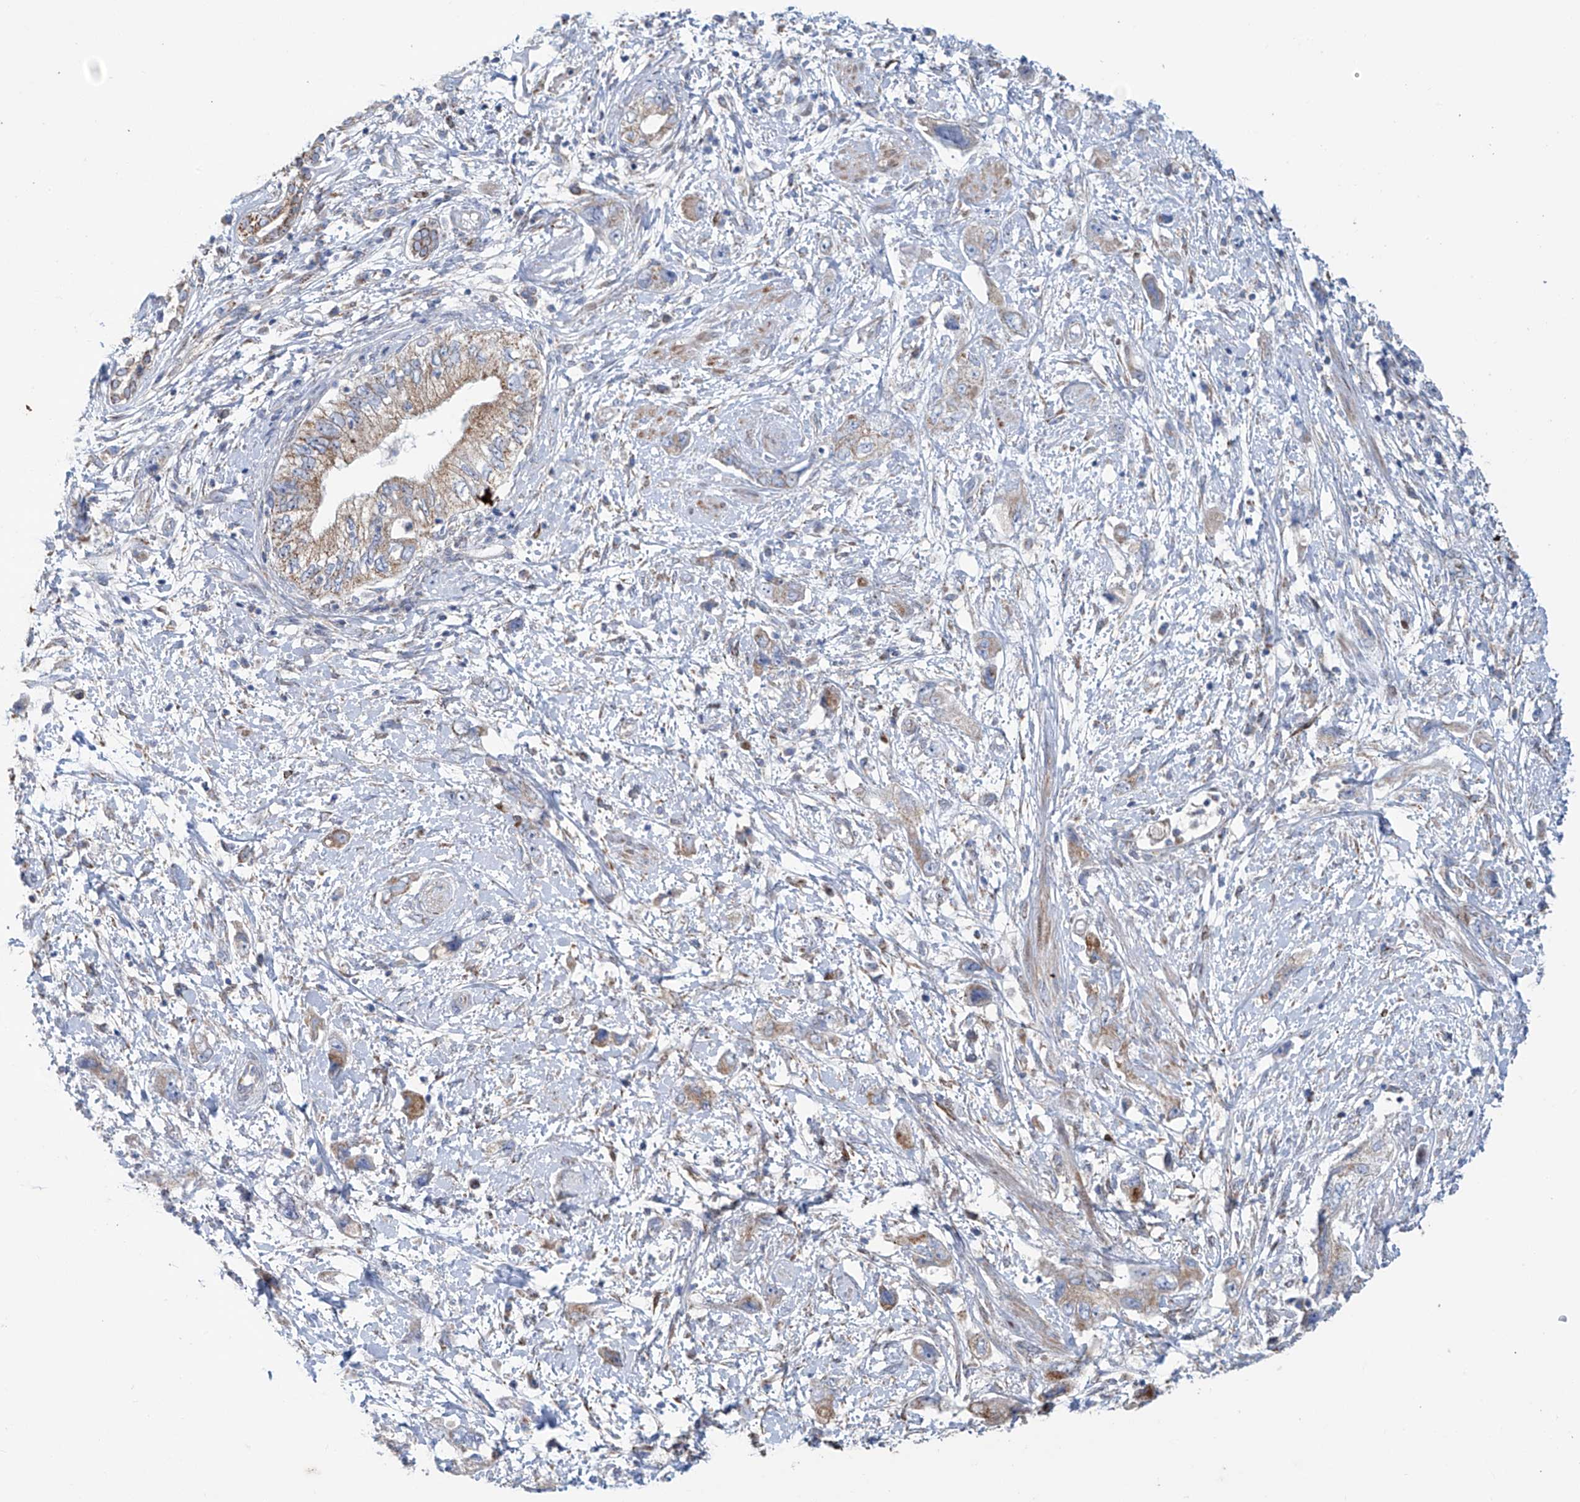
{"staining": {"intensity": "strong", "quantity": "25%-75%", "location": "cytoplasmic/membranous"}, "tissue": "pancreatic cancer", "cell_type": "Tumor cells", "image_type": "cancer", "snomed": [{"axis": "morphology", "description": "Adenocarcinoma, NOS"}, {"axis": "topography", "description": "Pancreas"}], "caption": "High-power microscopy captured an immunohistochemistry (IHC) histopathology image of pancreatic cancer (adenocarcinoma), revealing strong cytoplasmic/membranous staining in approximately 25%-75% of tumor cells.", "gene": "ALDH6A1", "patient": {"sex": "female", "age": 73}}